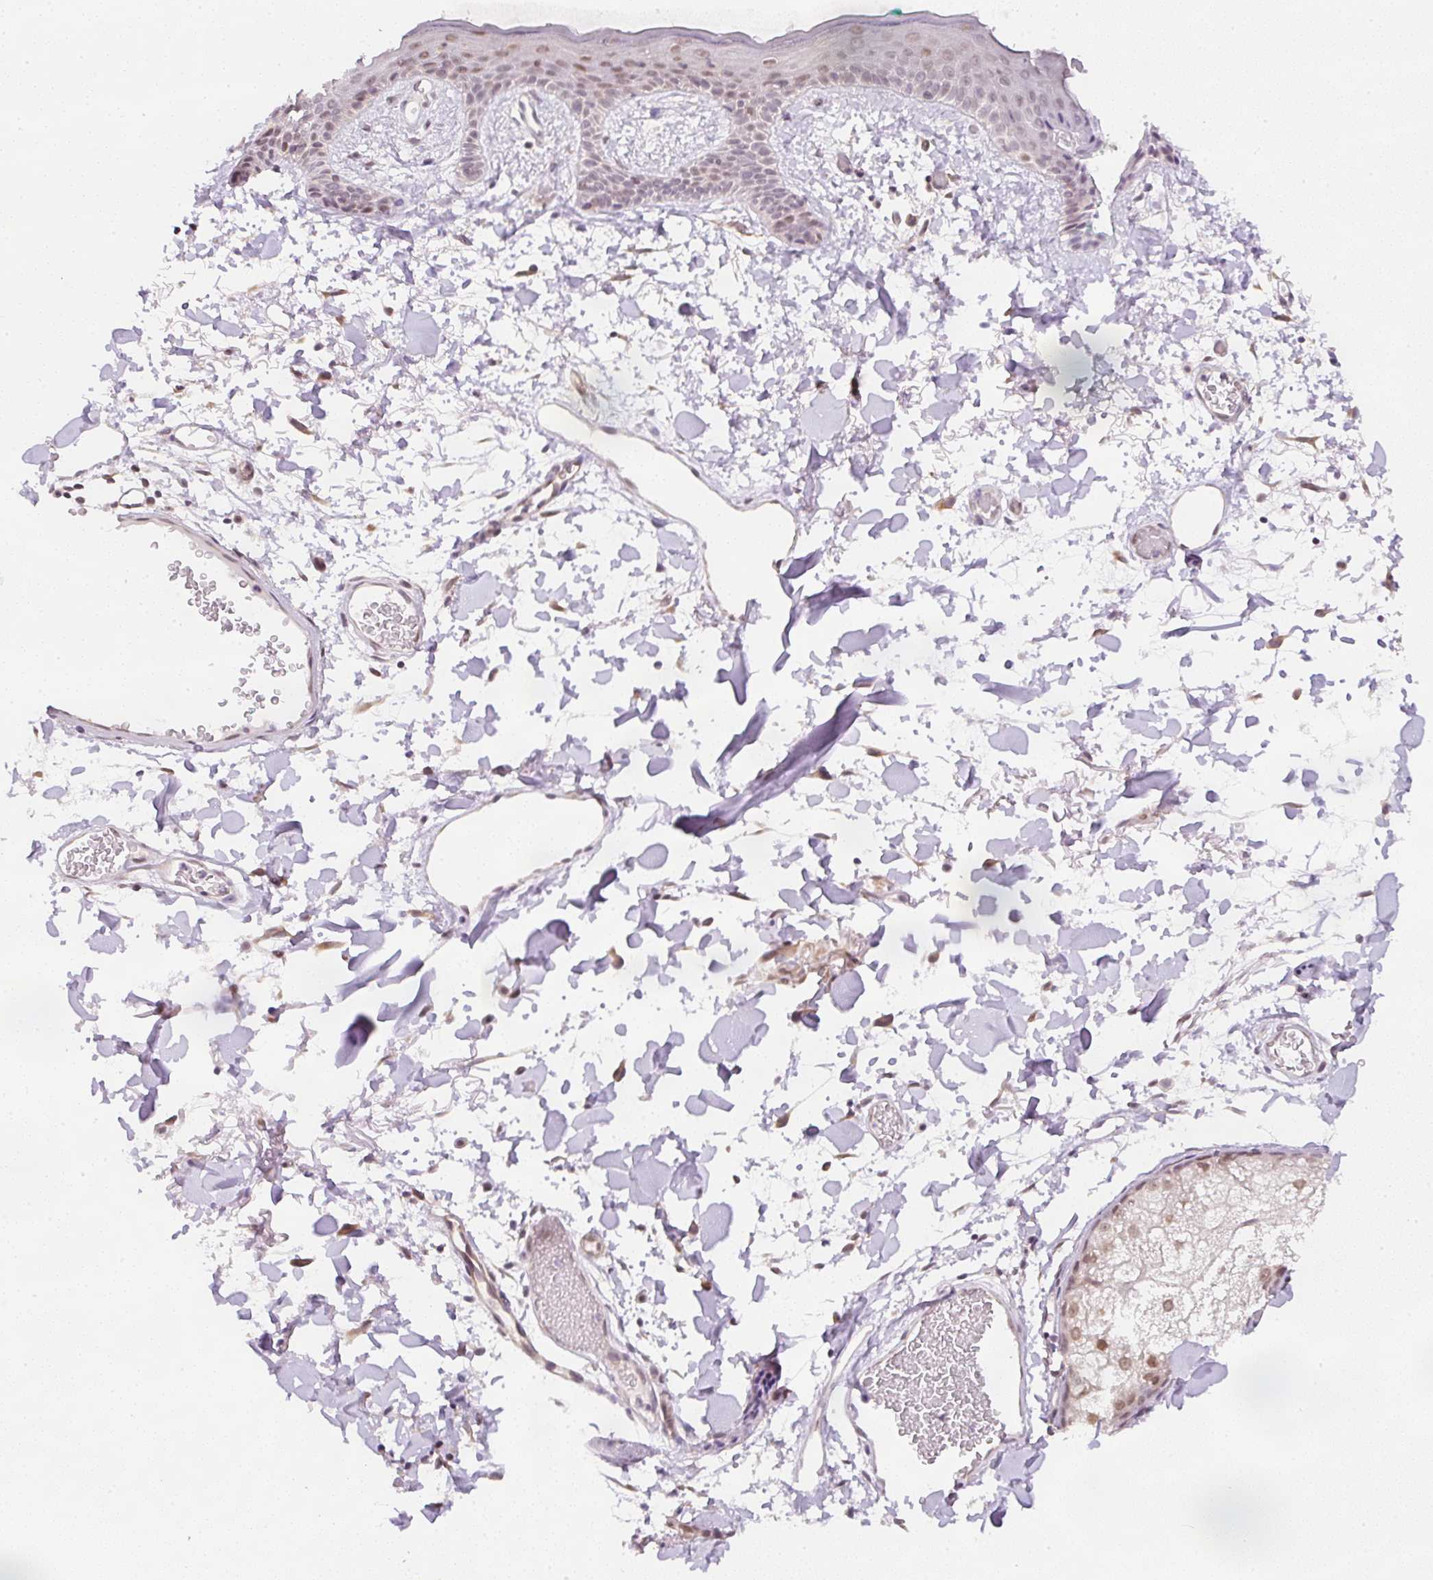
{"staining": {"intensity": "negative", "quantity": "none", "location": "none"}, "tissue": "skin", "cell_type": "Fibroblasts", "image_type": "normal", "snomed": [{"axis": "morphology", "description": "Normal tissue, NOS"}, {"axis": "topography", "description": "Skin"}], "caption": "Image shows no protein staining in fibroblasts of benign skin. The staining was performed using DAB (3,3'-diaminobenzidine) to visualize the protein expression in brown, while the nuclei were stained in blue with hematoxylin (Magnification: 20x).", "gene": "DPPA4", "patient": {"sex": "male", "age": 79}}